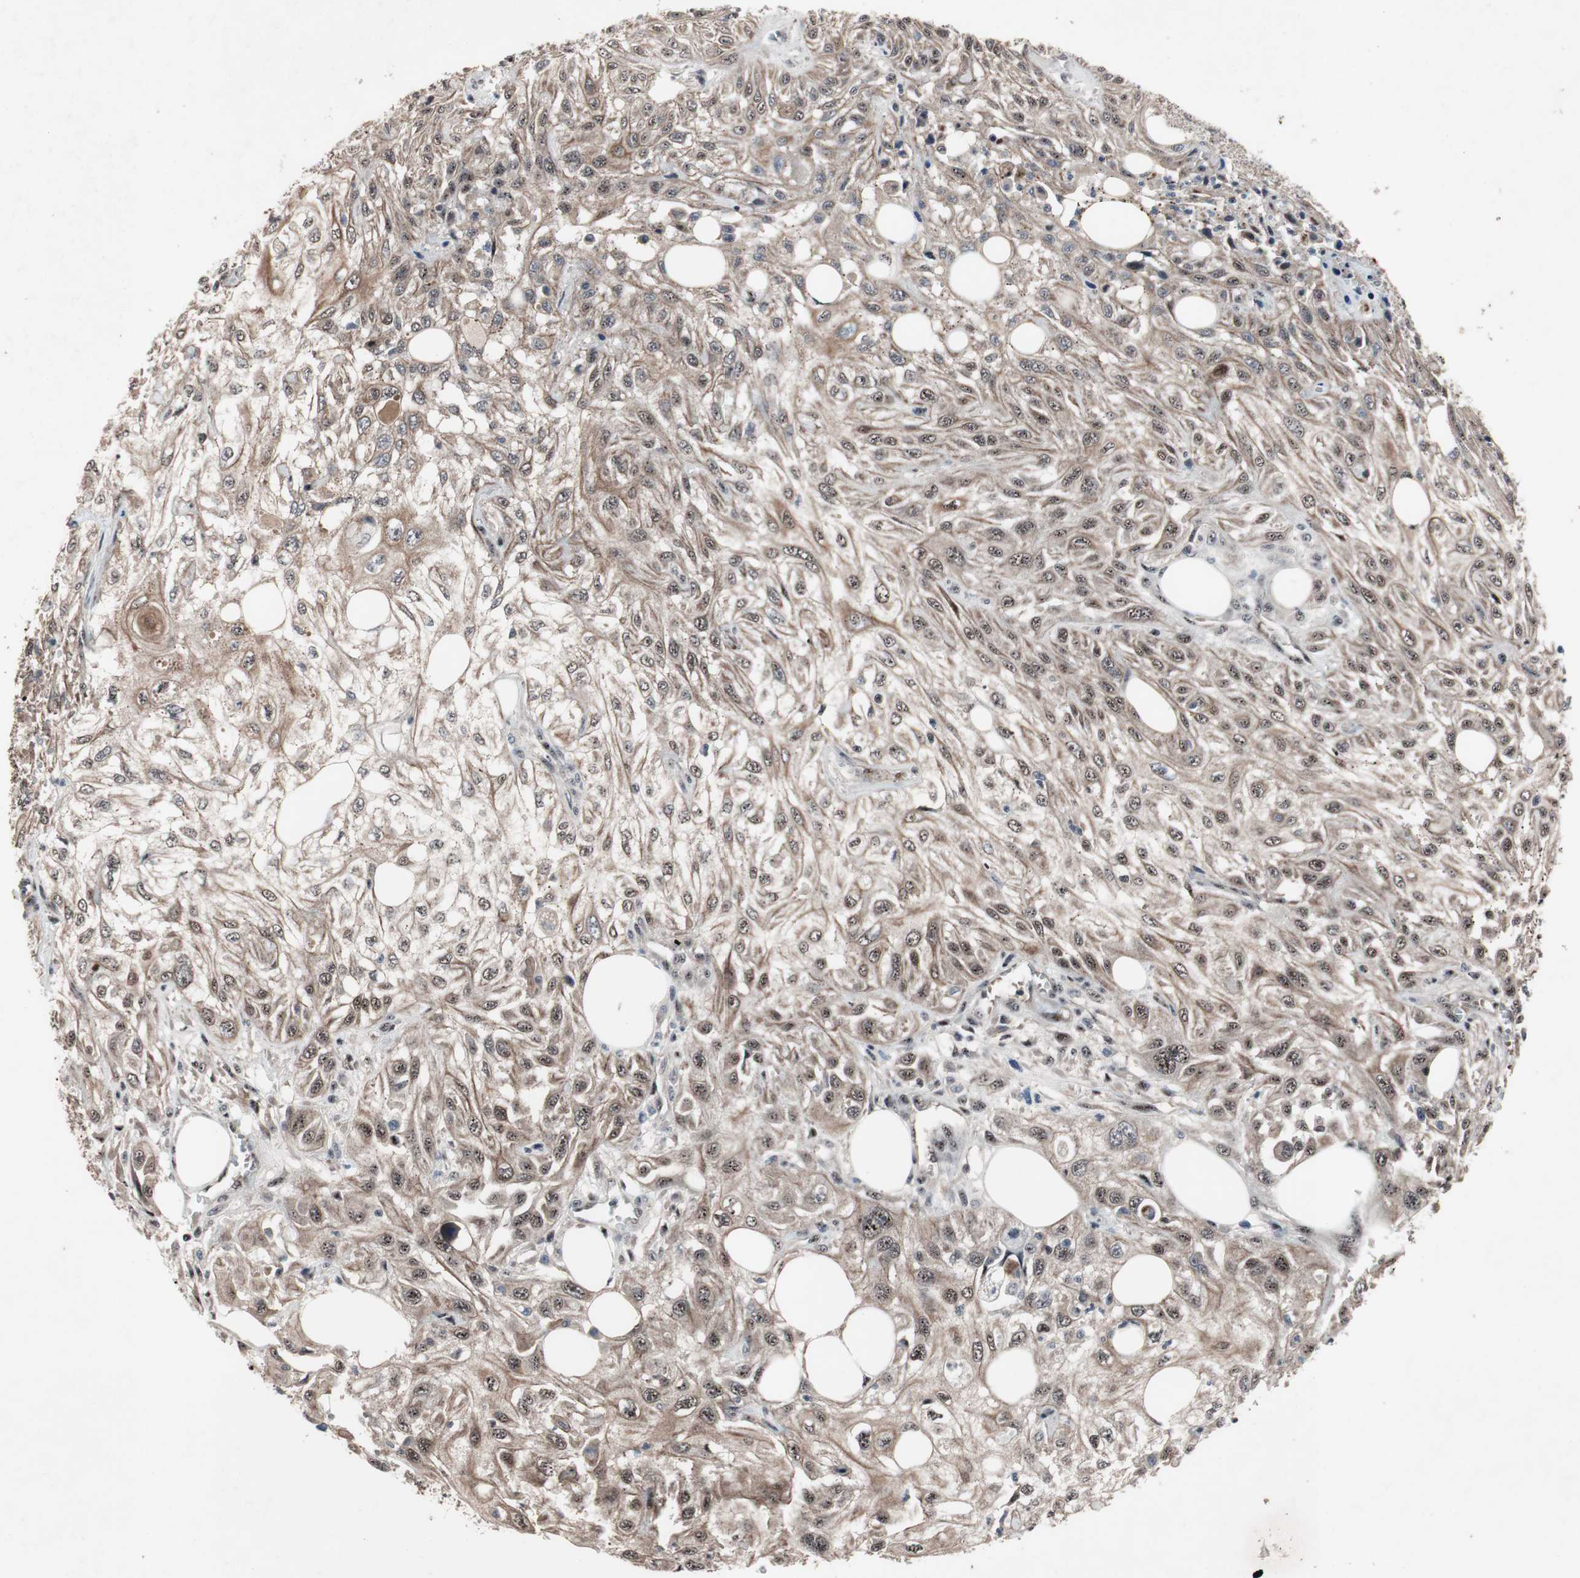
{"staining": {"intensity": "weak", "quantity": ">75%", "location": "cytoplasmic/membranous,nuclear"}, "tissue": "skin cancer", "cell_type": "Tumor cells", "image_type": "cancer", "snomed": [{"axis": "morphology", "description": "Squamous cell carcinoma, NOS"}, {"axis": "topography", "description": "Skin"}], "caption": "IHC (DAB) staining of squamous cell carcinoma (skin) displays weak cytoplasmic/membranous and nuclear protein staining in approximately >75% of tumor cells. Immunohistochemistry (ihc) stains the protein in brown and the nuclei are stained blue.", "gene": "SOX7", "patient": {"sex": "male", "age": 75}}